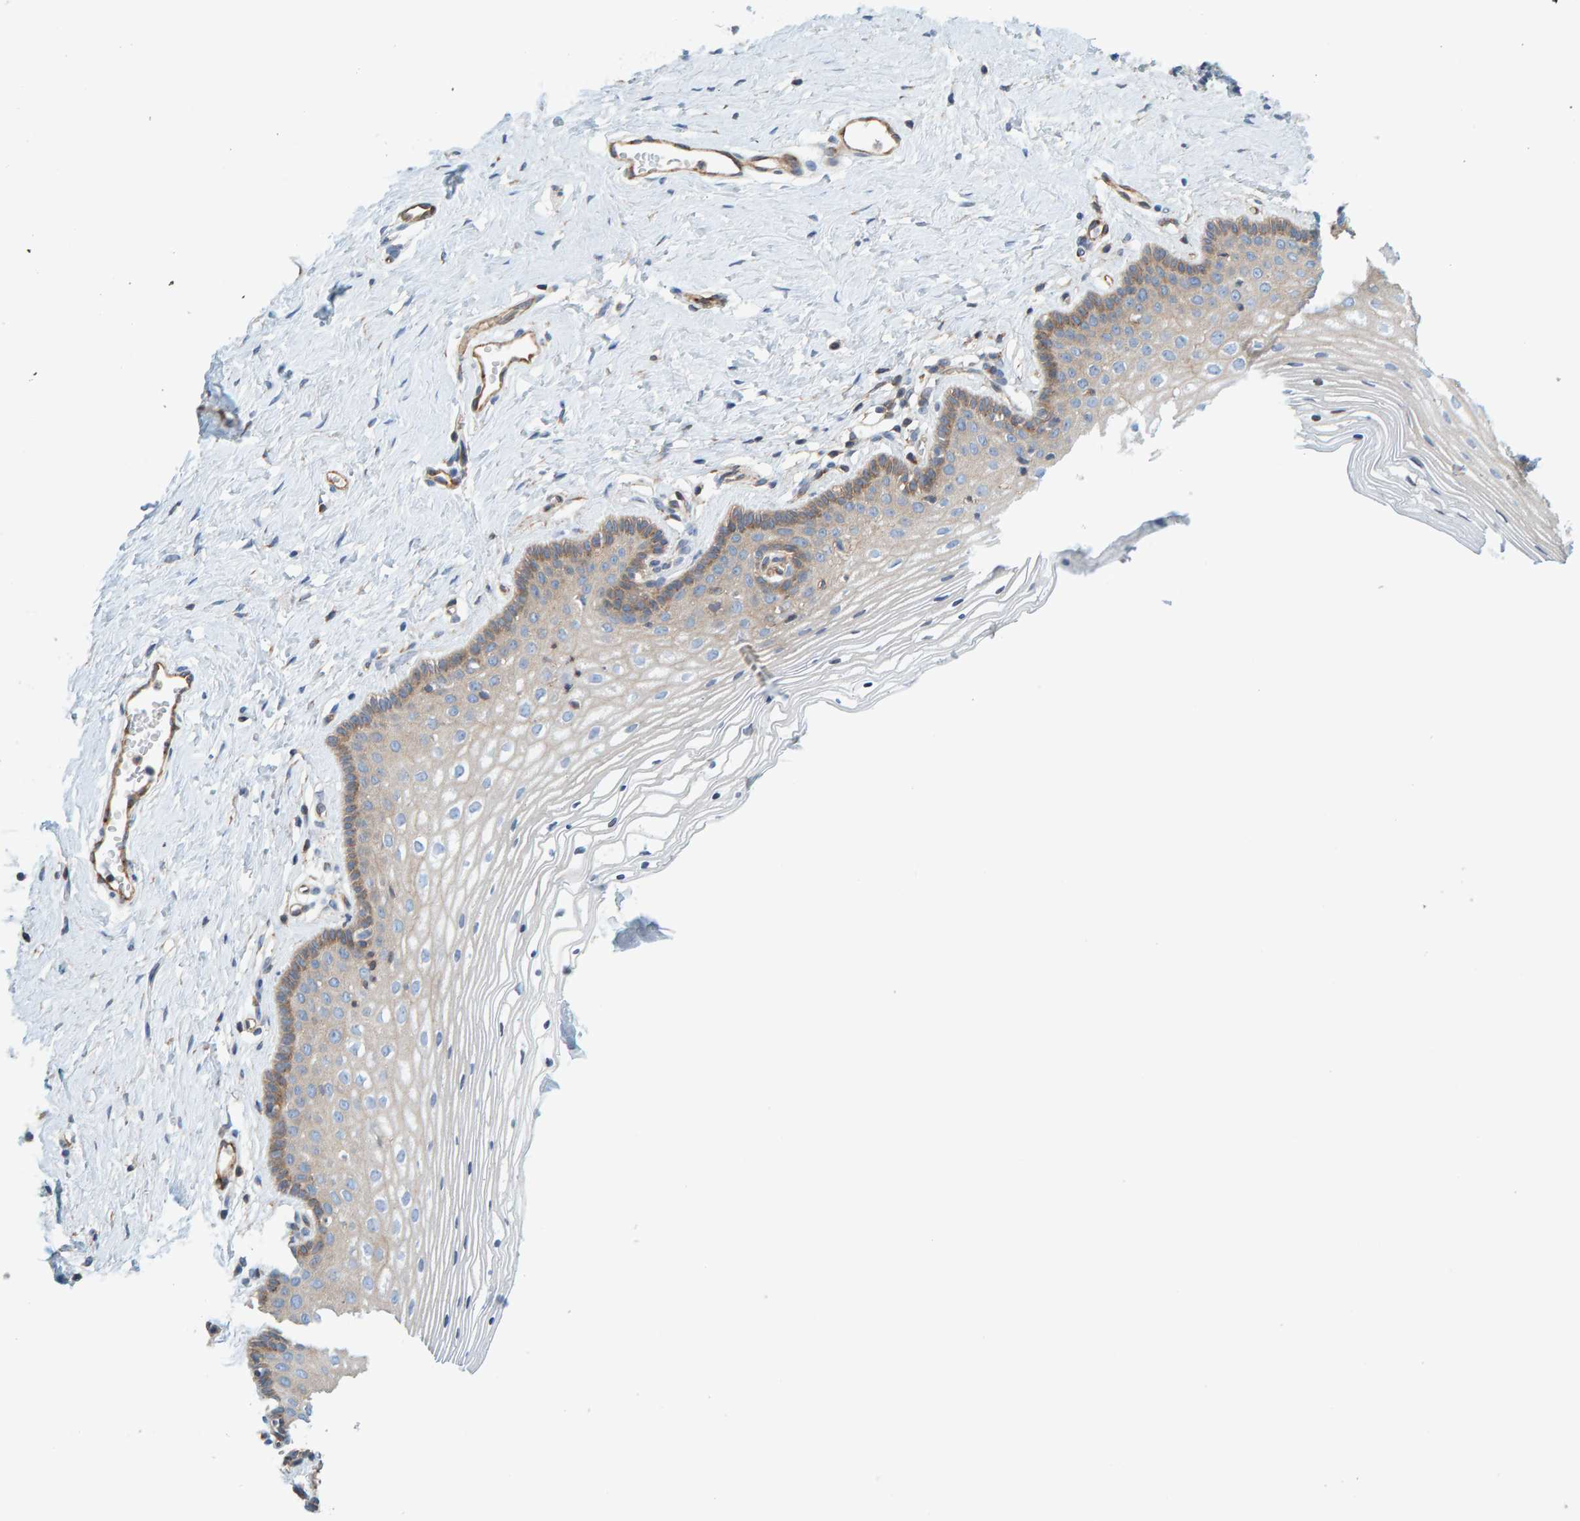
{"staining": {"intensity": "moderate", "quantity": "<25%", "location": "cytoplasmic/membranous"}, "tissue": "vagina", "cell_type": "Squamous epithelial cells", "image_type": "normal", "snomed": [{"axis": "morphology", "description": "Normal tissue, NOS"}, {"axis": "topography", "description": "Vagina"}], "caption": "Vagina stained with a brown dye reveals moderate cytoplasmic/membranous positive expression in about <25% of squamous epithelial cells.", "gene": "PRKD2", "patient": {"sex": "female", "age": 32}}